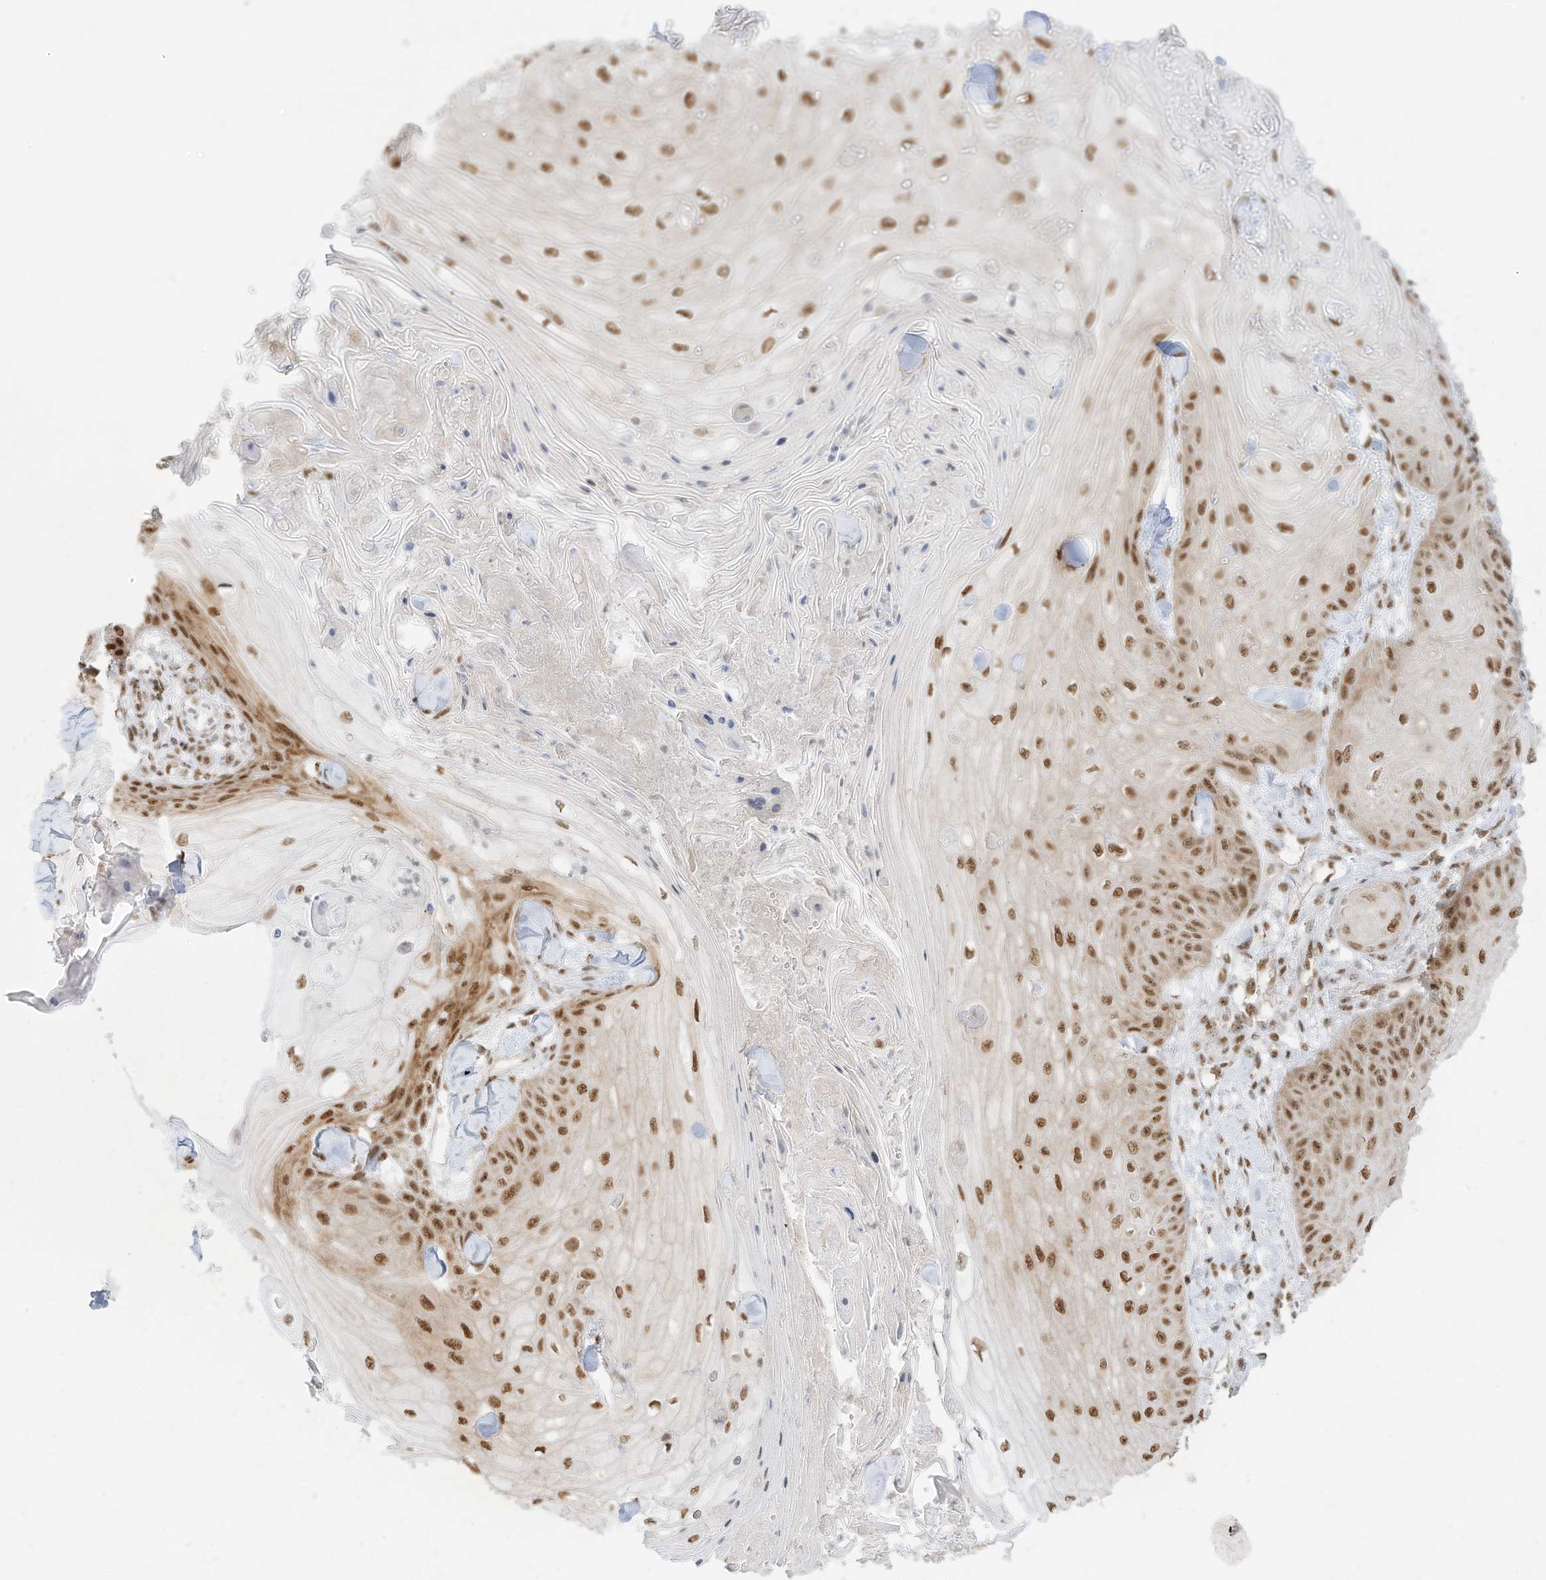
{"staining": {"intensity": "moderate", "quantity": ">75%", "location": "nuclear"}, "tissue": "skin cancer", "cell_type": "Tumor cells", "image_type": "cancer", "snomed": [{"axis": "morphology", "description": "Squamous cell carcinoma, NOS"}, {"axis": "topography", "description": "Skin"}], "caption": "Immunohistochemistry (IHC) of skin squamous cell carcinoma exhibits medium levels of moderate nuclear staining in approximately >75% of tumor cells. The staining was performed using DAB (3,3'-diaminobenzidine), with brown indicating positive protein expression. Nuclei are stained blue with hematoxylin.", "gene": "NHSL1", "patient": {"sex": "male", "age": 74}}